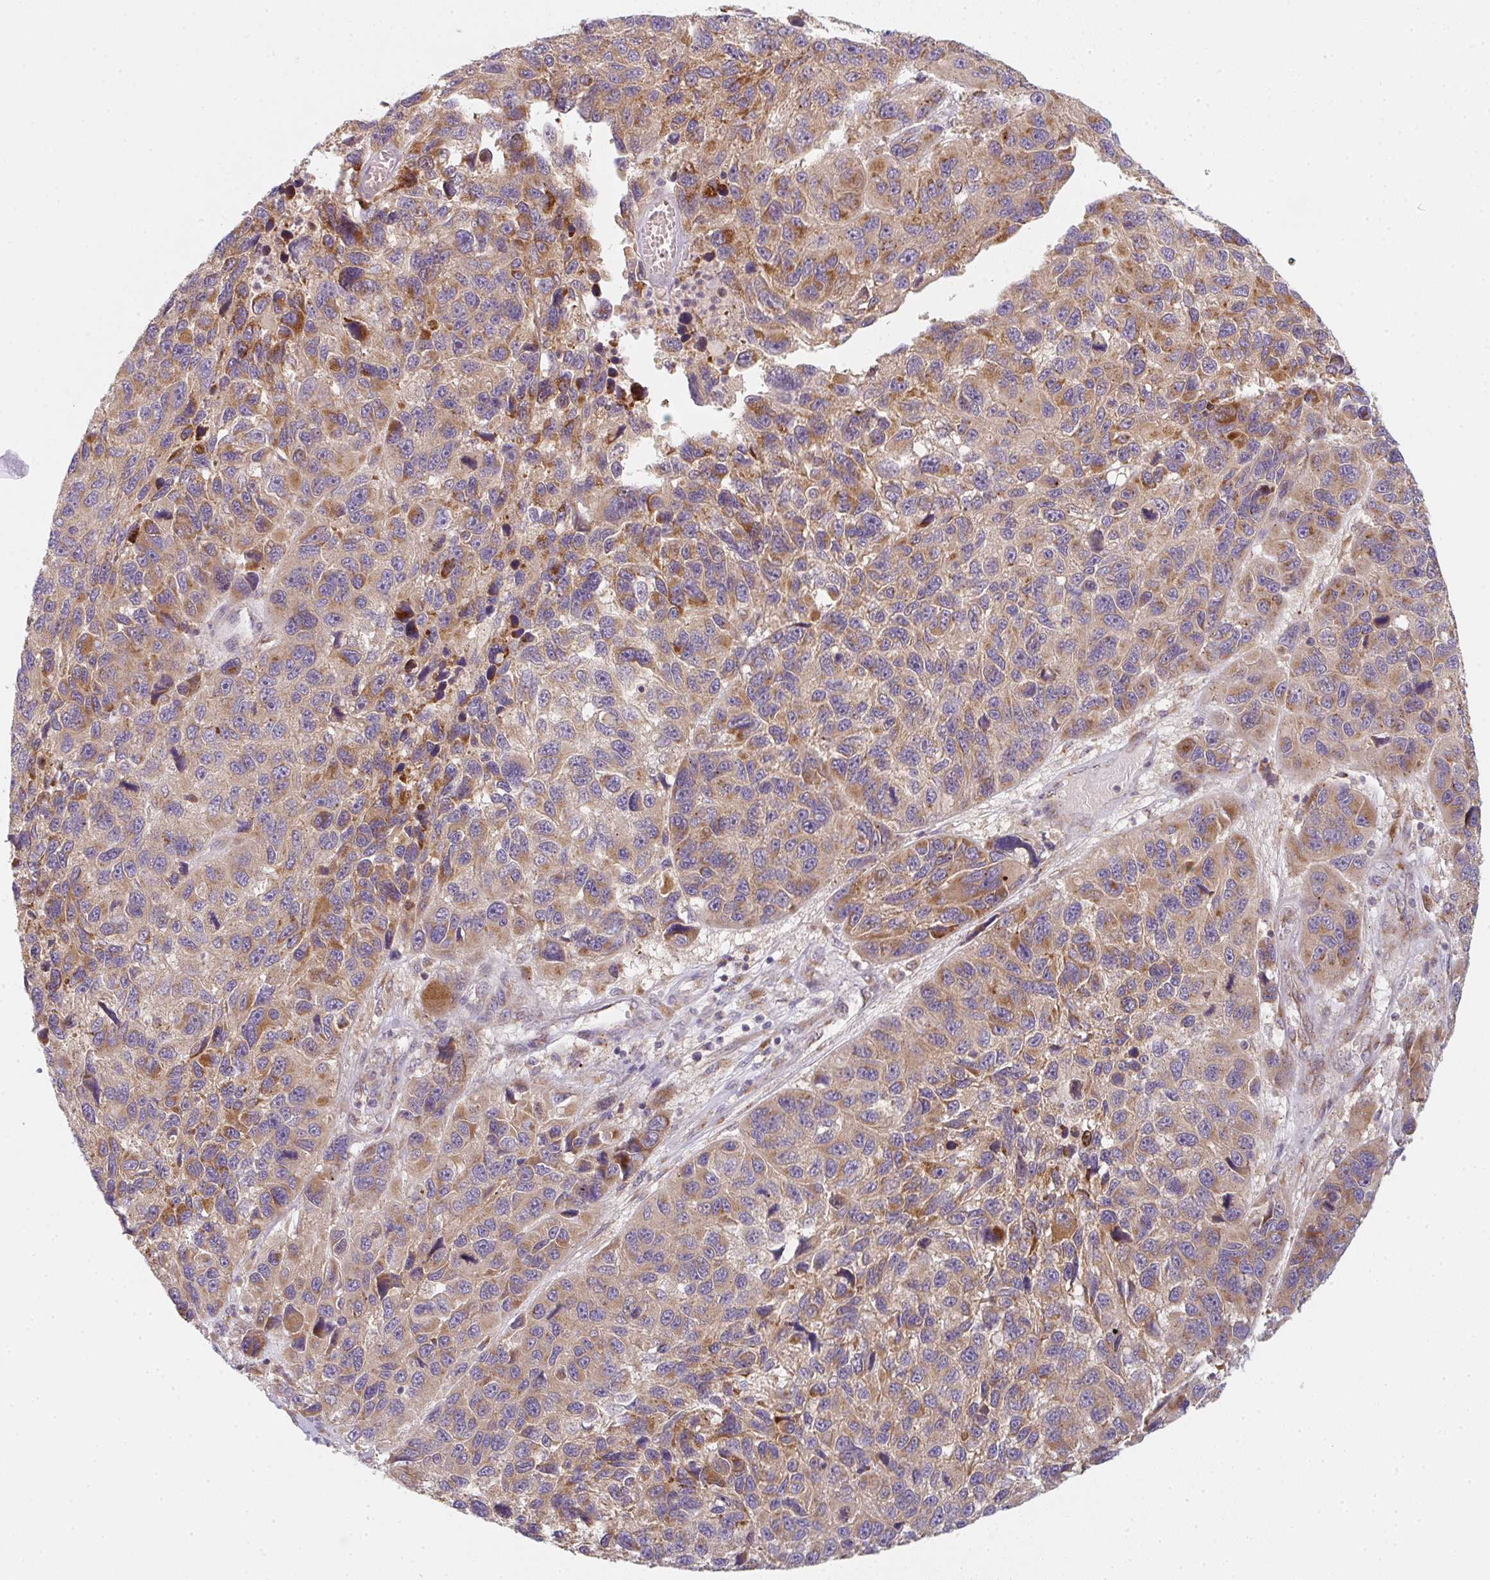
{"staining": {"intensity": "strong", "quantity": ">75%", "location": "cytoplasmic/membranous"}, "tissue": "melanoma", "cell_type": "Tumor cells", "image_type": "cancer", "snomed": [{"axis": "morphology", "description": "Malignant melanoma, NOS"}, {"axis": "topography", "description": "Skin"}], "caption": "A brown stain labels strong cytoplasmic/membranous staining of a protein in human malignant melanoma tumor cells.", "gene": "GVQW3", "patient": {"sex": "male", "age": 53}}